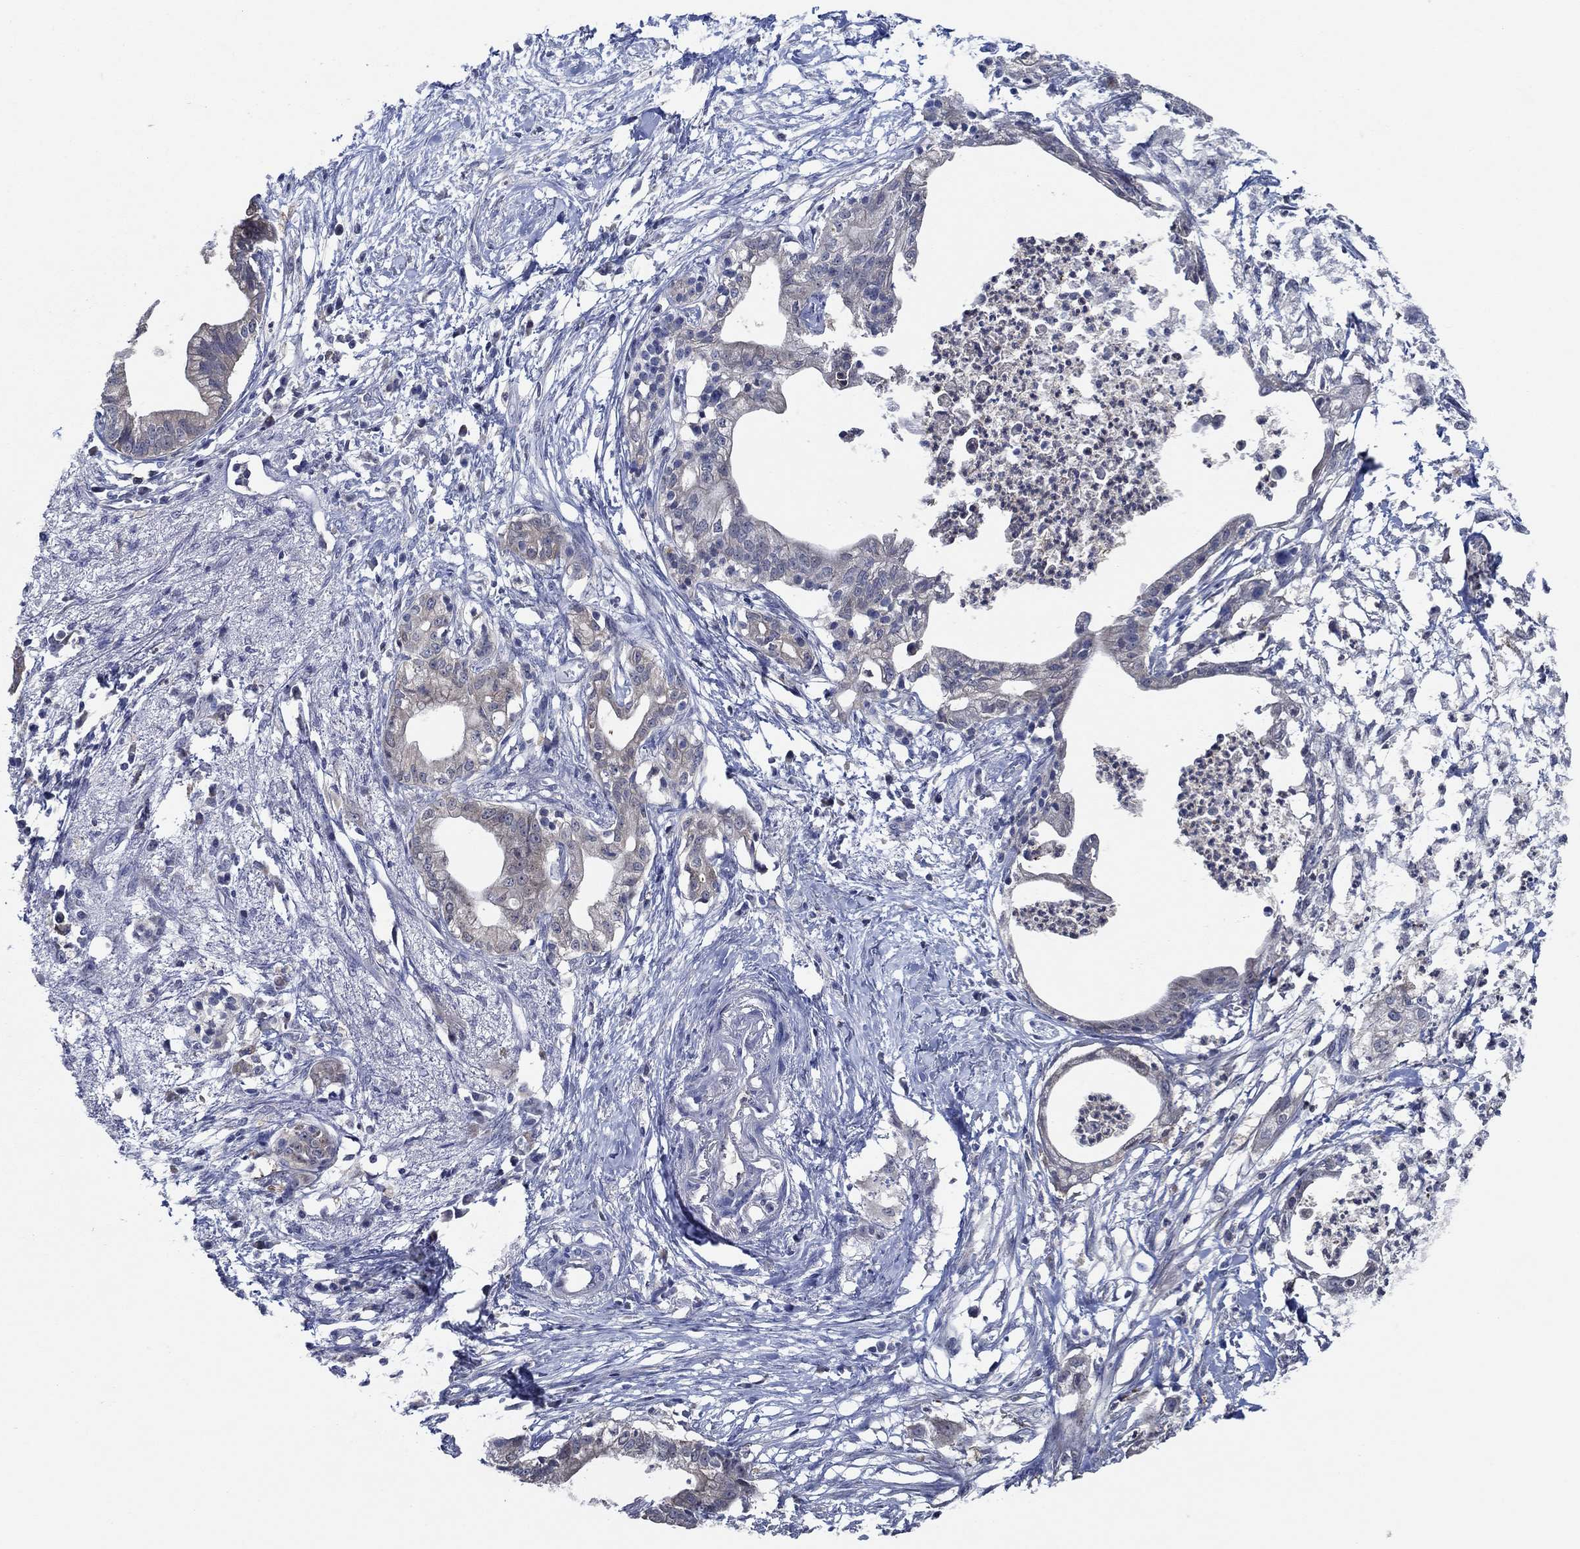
{"staining": {"intensity": "weak", "quantity": "<25%", "location": "cytoplasmic/membranous"}, "tissue": "pancreatic cancer", "cell_type": "Tumor cells", "image_type": "cancer", "snomed": [{"axis": "morphology", "description": "Normal tissue, NOS"}, {"axis": "morphology", "description": "Adenocarcinoma, NOS"}, {"axis": "topography", "description": "Pancreas"}], "caption": "Tumor cells are negative for brown protein staining in pancreatic cancer.", "gene": "DACT1", "patient": {"sex": "female", "age": 58}}